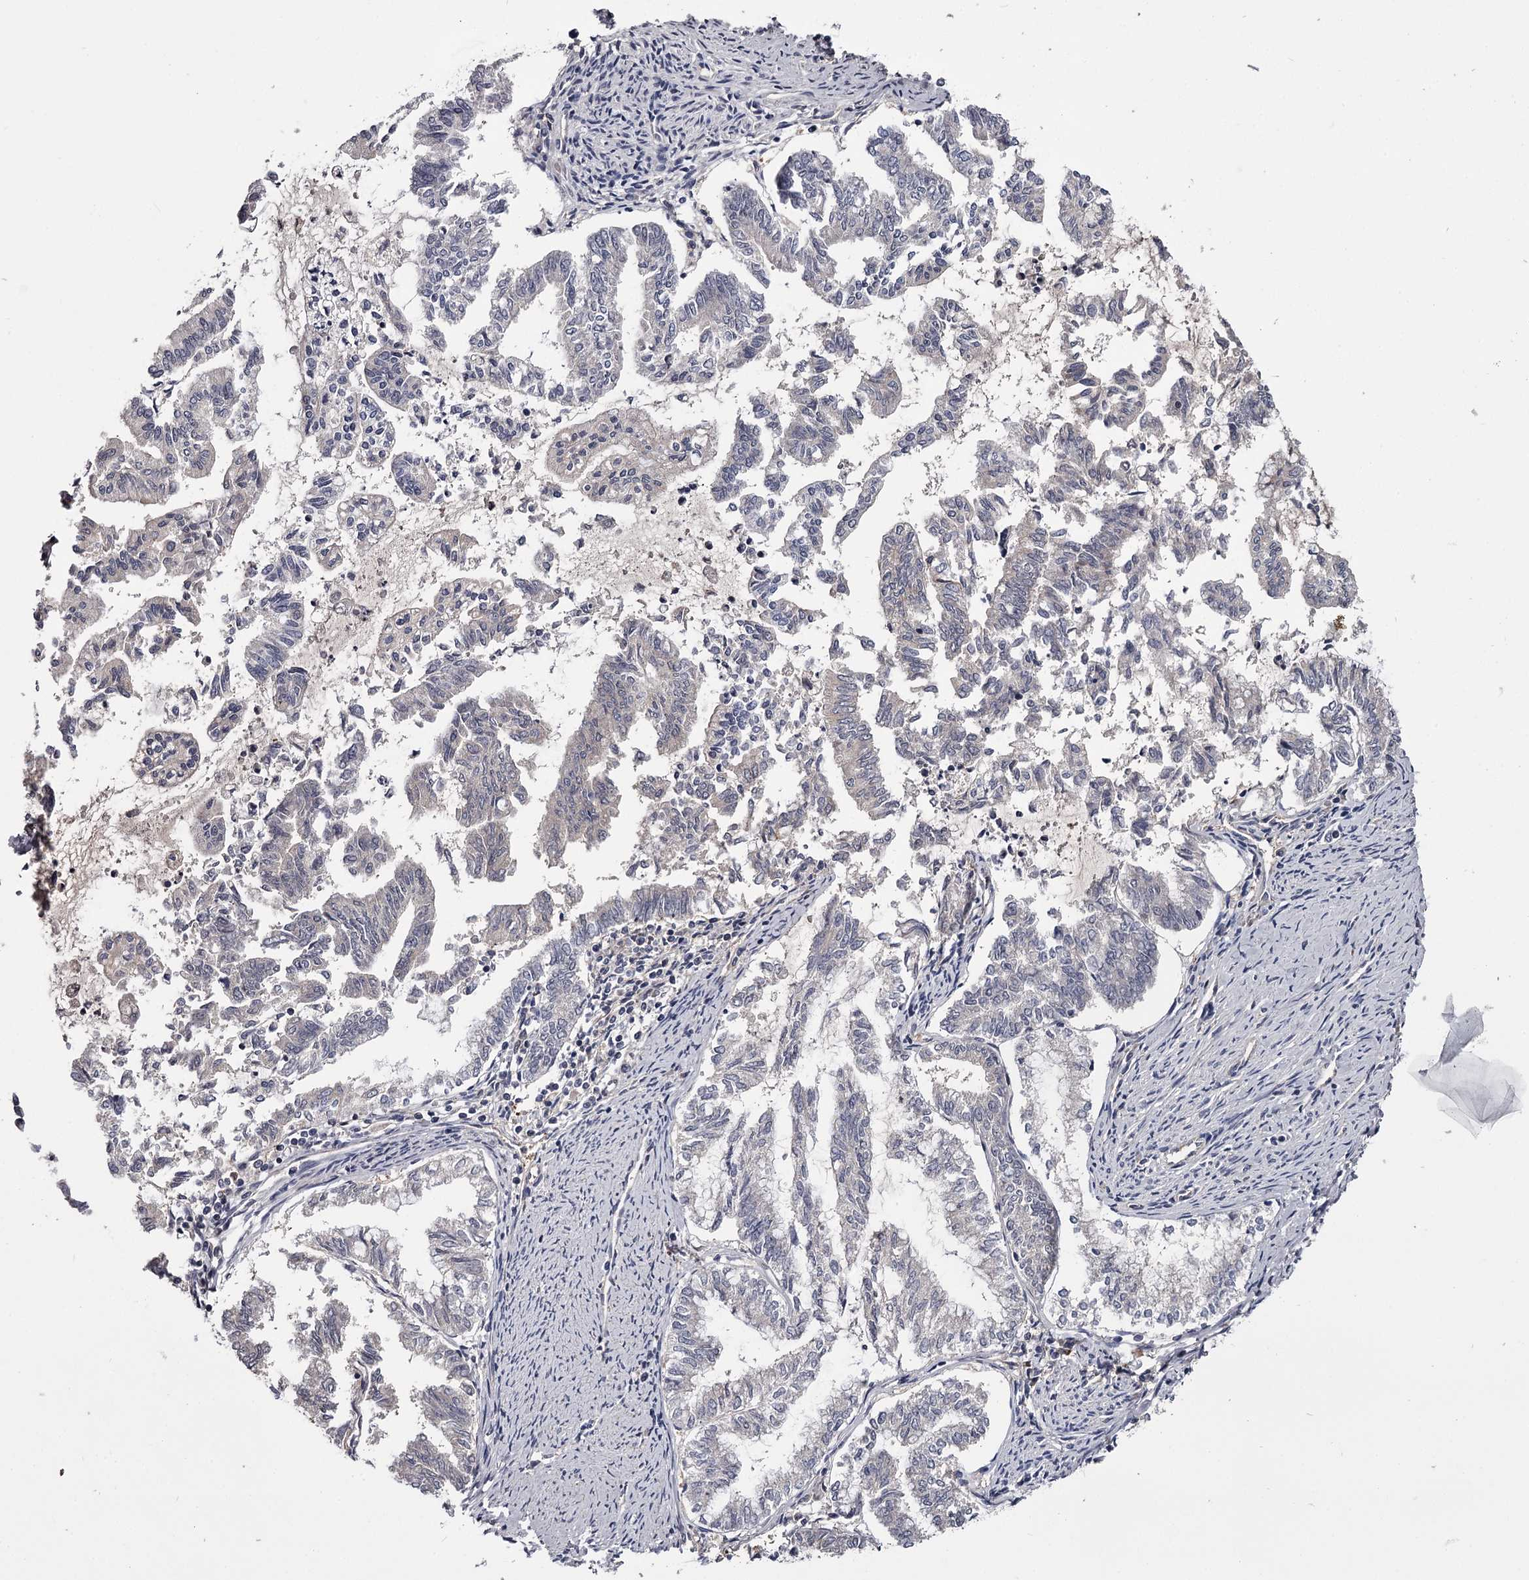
{"staining": {"intensity": "negative", "quantity": "none", "location": "none"}, "tissue": "endometrial cancer", "cell_type": "Tumor cells", "image_type": "cancer", "snomed": [{"axis": "morphology", "description": "Adenocarcinoma, NOS"}, {"axis": "topography", "description": "Endometrium"}], "caption": "Micrograph shows no significant protein positivity in tumor cells of adenocarcinoma (endometrial).", "gene": "GSTO1", "patient": {"sex": "female", "age": 79}}